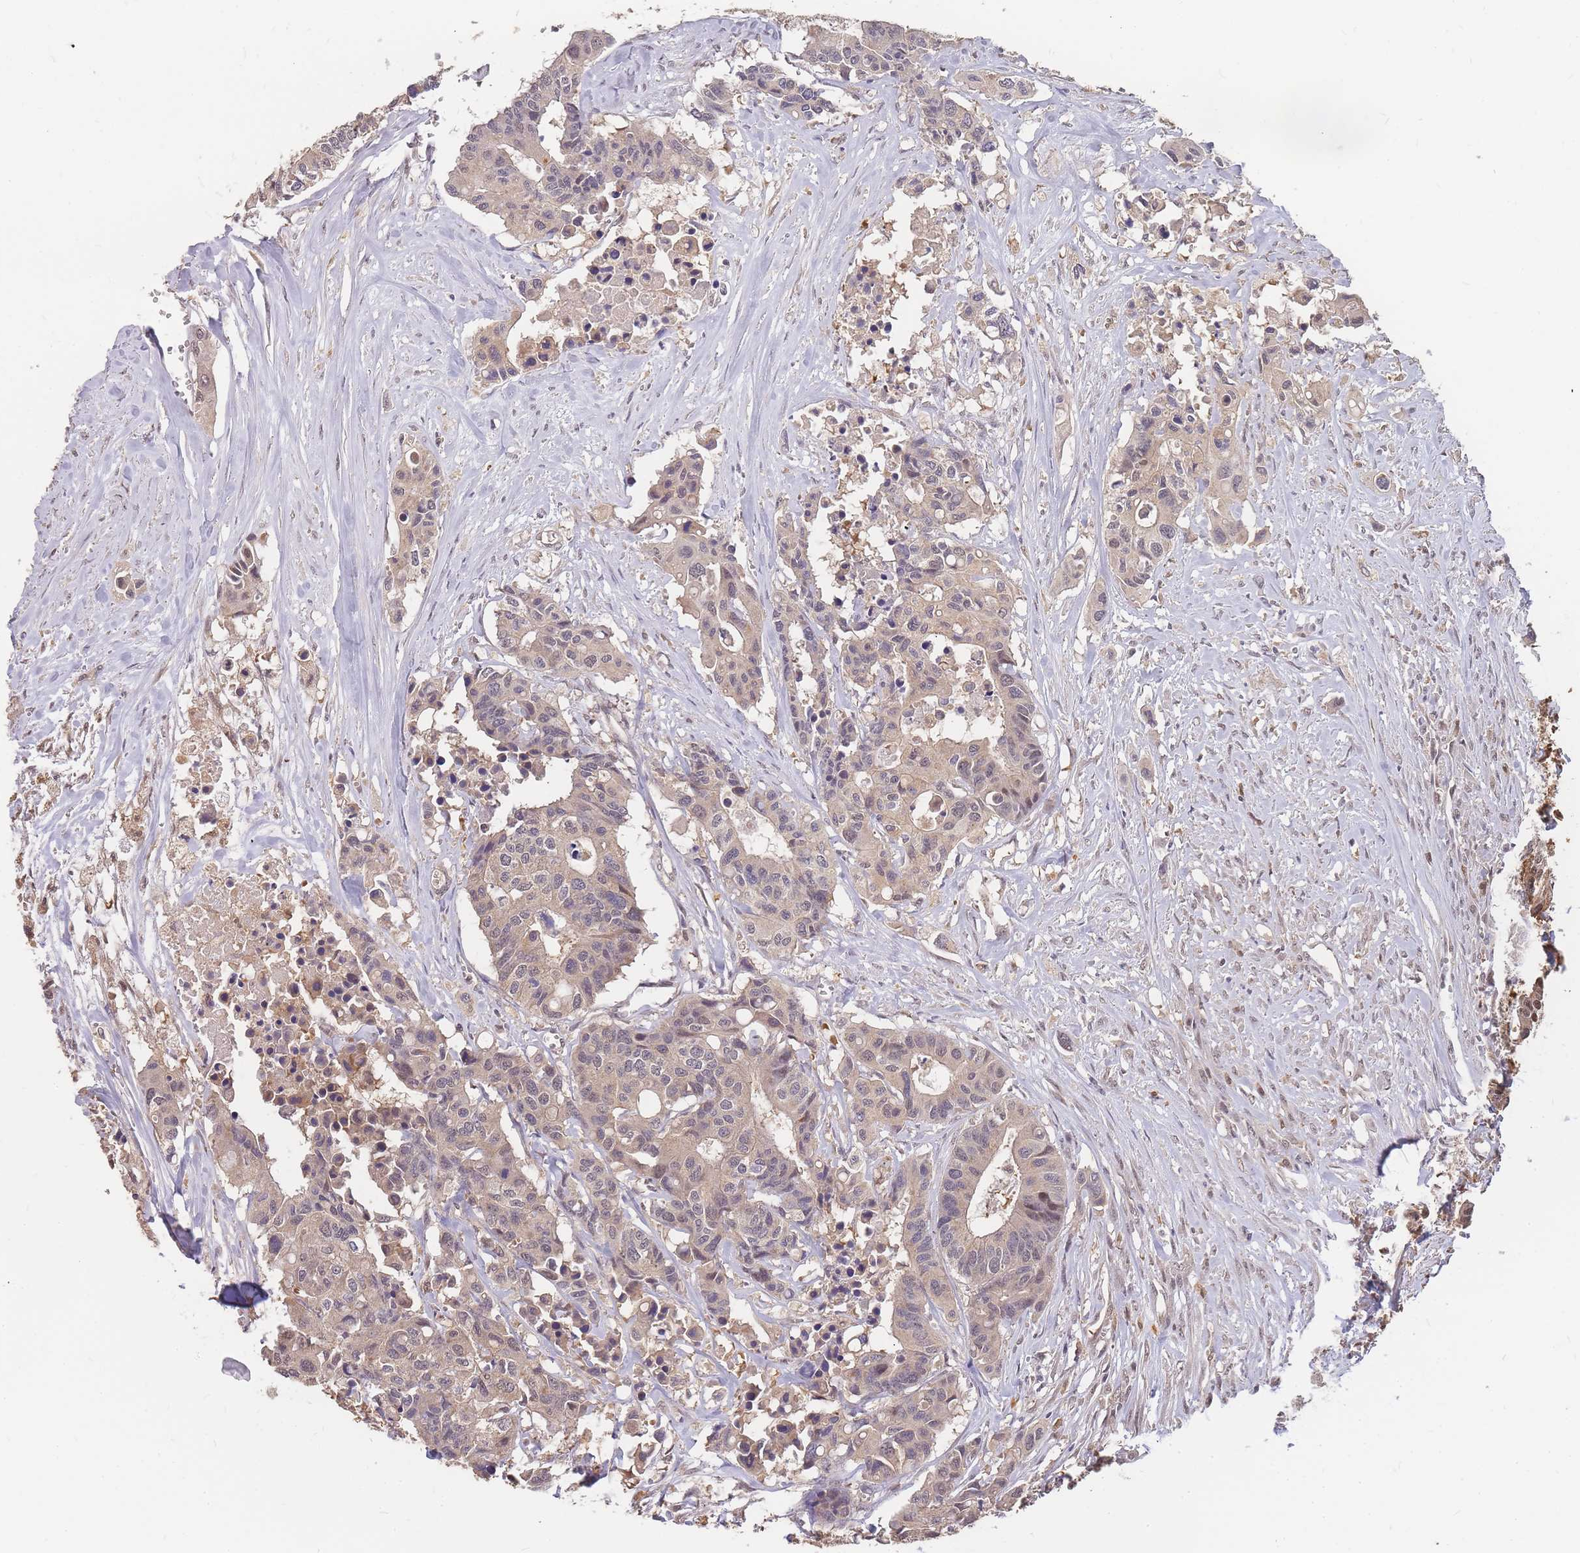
{"staining": {"intensity": "weak", "quantity": ">75%", "location": "cytoplasmic/membranous"}, "tissue": "colorectal cancer", "cell_type": "Tumor cells", "image_type": "cancer", "snomed": [{"axis": "morphology", "description": "Adenocarcinoma, NOS"}, {"axis": "topography", "description": "Colon"}], "caption": "Human colorectal cancer stained for a protein (brown) displays weak cytoplasmic/membranous positive positivity in about >75% of tumor cells.", "gene": "CDKN2AIPNL", "patient": {"sex": "male", "age": 77}}